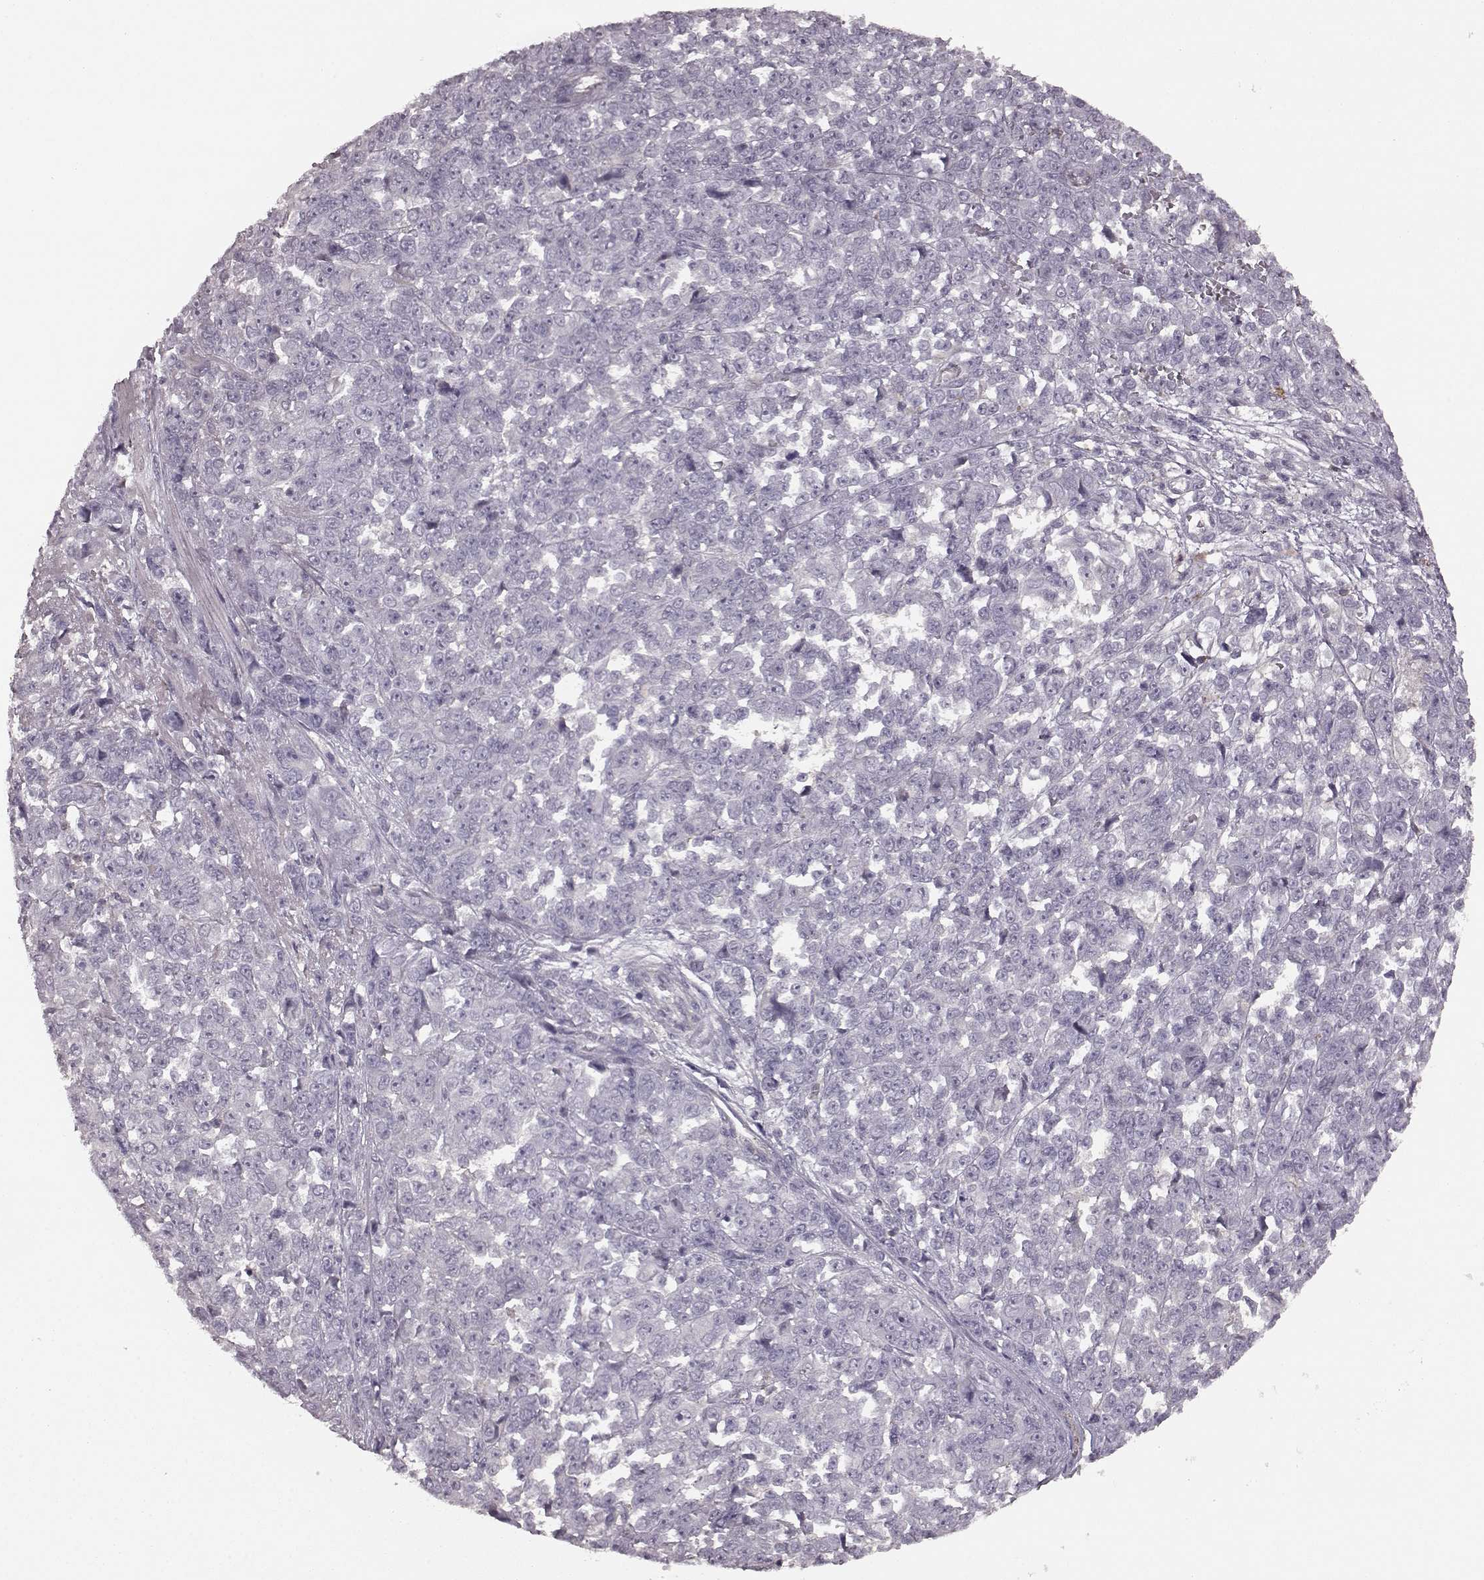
{"staining": {"intensity": "negative", "quantity": "none", "location": "none"}, "tissue": "melanoma", "cell_type": "Tumor cells", "image_type": "cancer", "snomed": [{"axis": "morphology", "description": "Malignant melanoma, NOS"}, {"axis": "topography", "description": "Skin"}], "caption": "Malignant melanoma was stained to show a protein in brown. There is no significant expression in tumor cells.", "gene": "PDCD1", "patient": {"sex": "female", "age": 95}}